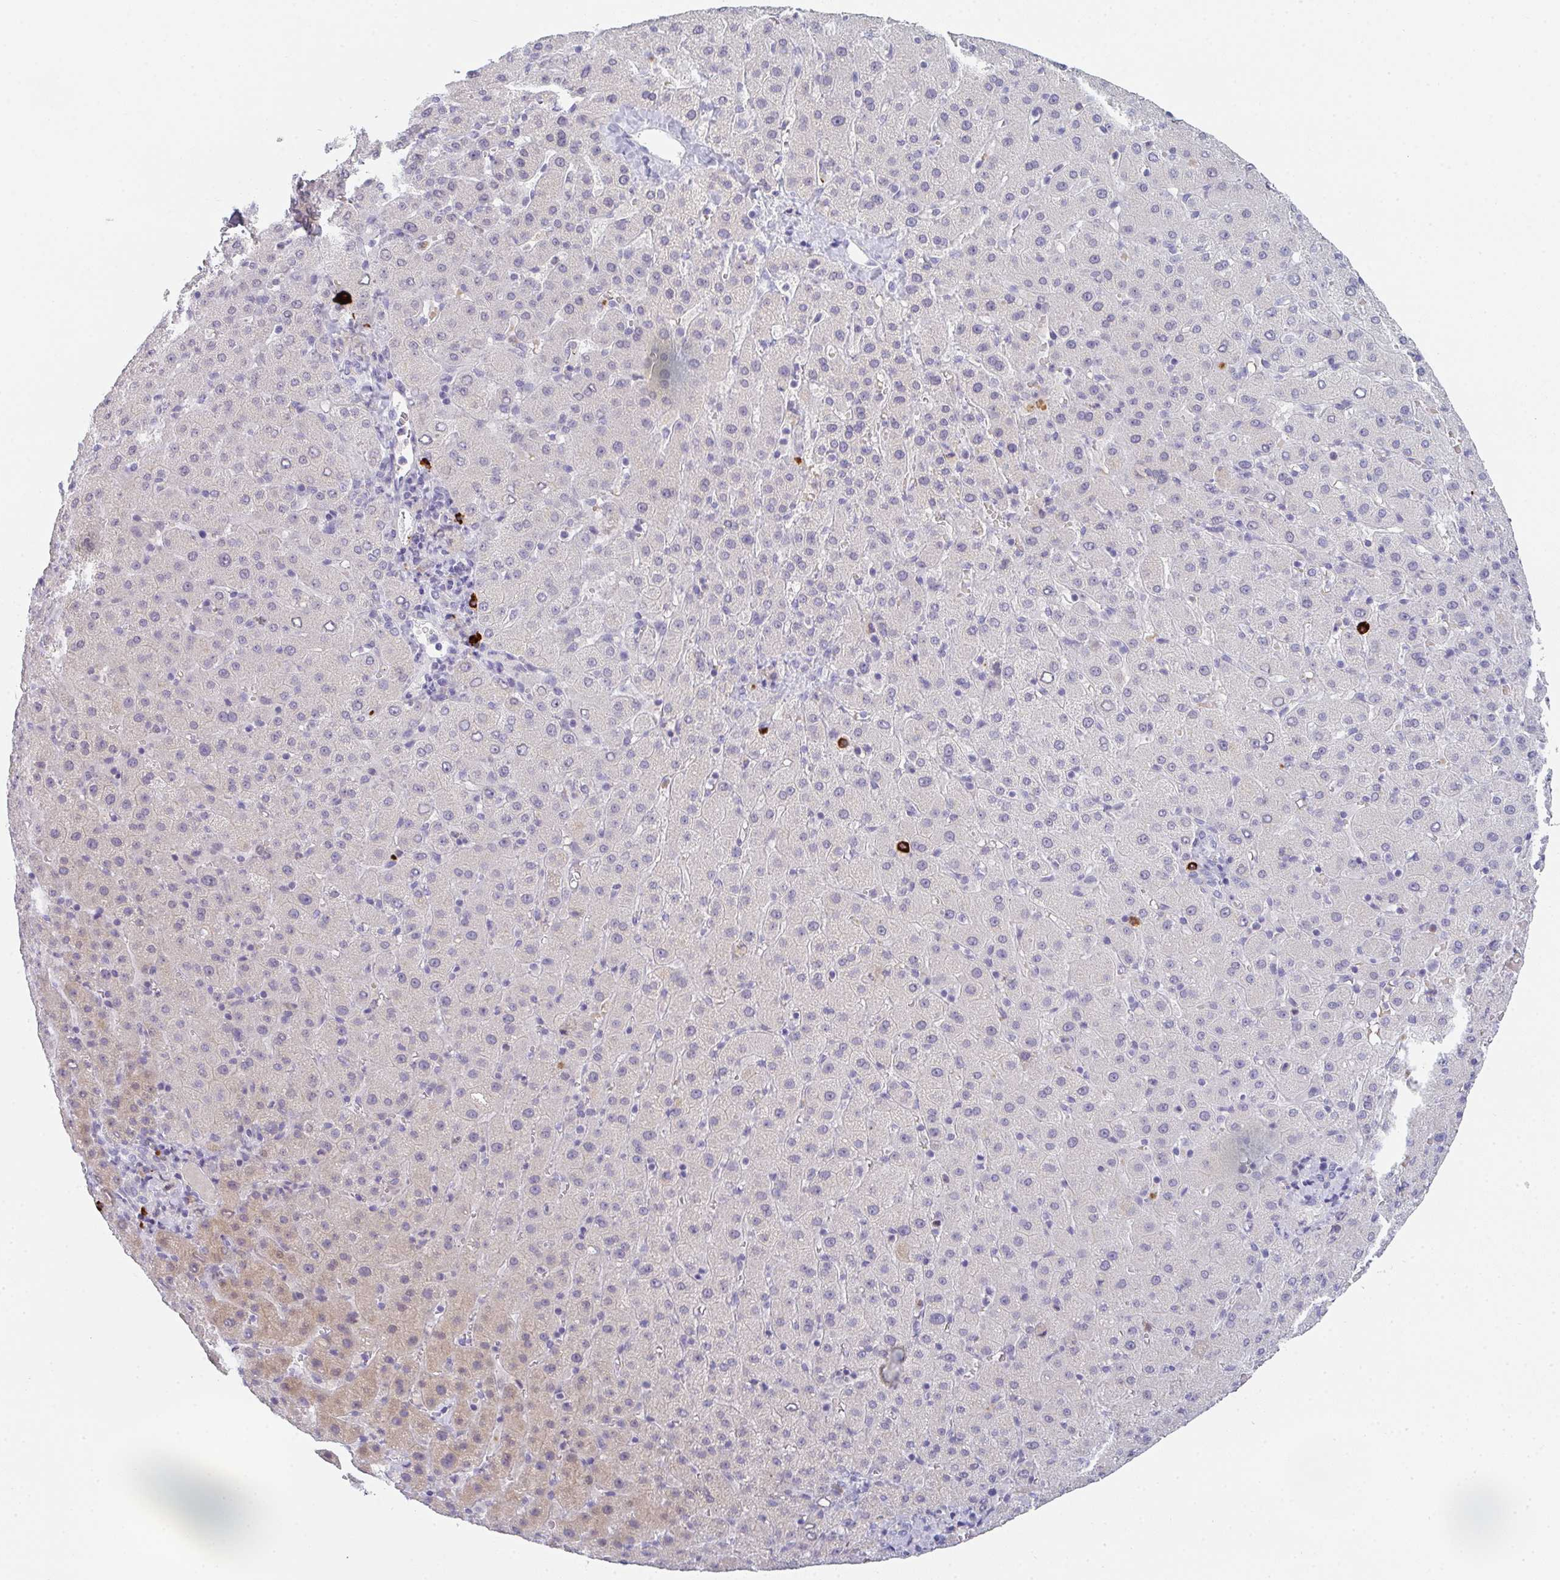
{"staining": {"intensity": "negative", "quantity": "none", "location": "none"}, "tissue": "liver cancer", "cell_type": "Tumor cells", "image_type": "cancer", "snomed": [{"axis": "morphology", "description": "Carcinoma, Hepatocellular, NOS"}, {"axis": "topography", "description": "Liver"}], "caption": "Liver cancer was stained to show a protein in brown. There is no significant staining in tumor cells.", "gene": "CACNA1S", "patient": {"sex": "female", "age": 58}}